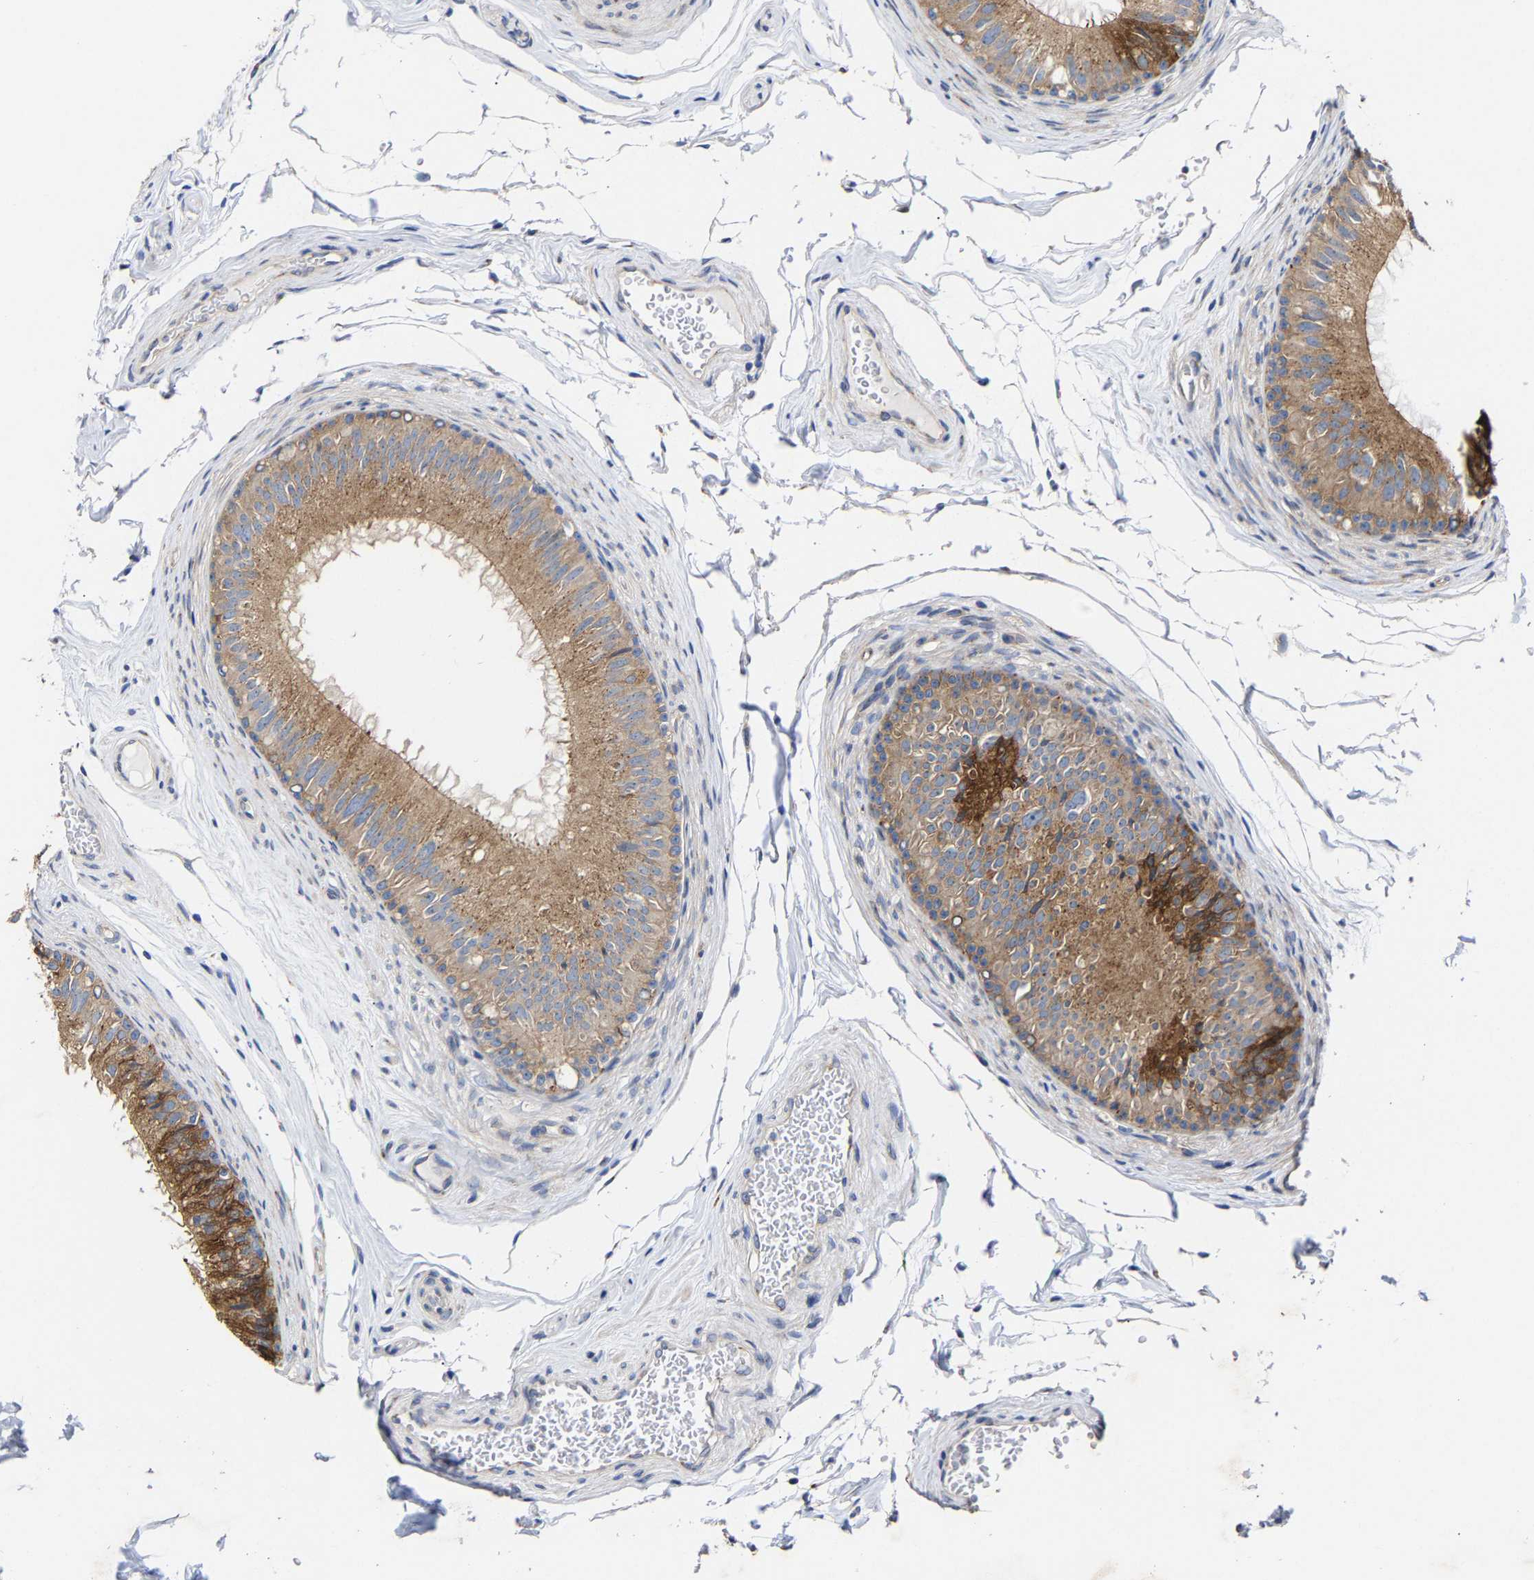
{"staining": {"intensity": "moderate", "quantity": ">75%", "location": "cytoplasmic/membranous"}, "tissue": "epididymis", "cell_type": "Glandular cells", "image_type": "normal", "snomed": [{"axis": "morphology", "description": "Normal tissue, NOS"}, {"axis": "topography", "description": "Testis"}, {"axis": "topography", "description": "Epididymis"}], "caption": "Immunohistochemistry (IHC) image of benign human epididymis stained for a protein (brown), which shows medium levels of moderate cytoplasmic/membranous expression in about >75% of glandular cells.", "gene": "PPP1R15A", "patient": {"sex": "male", "age": 36}}